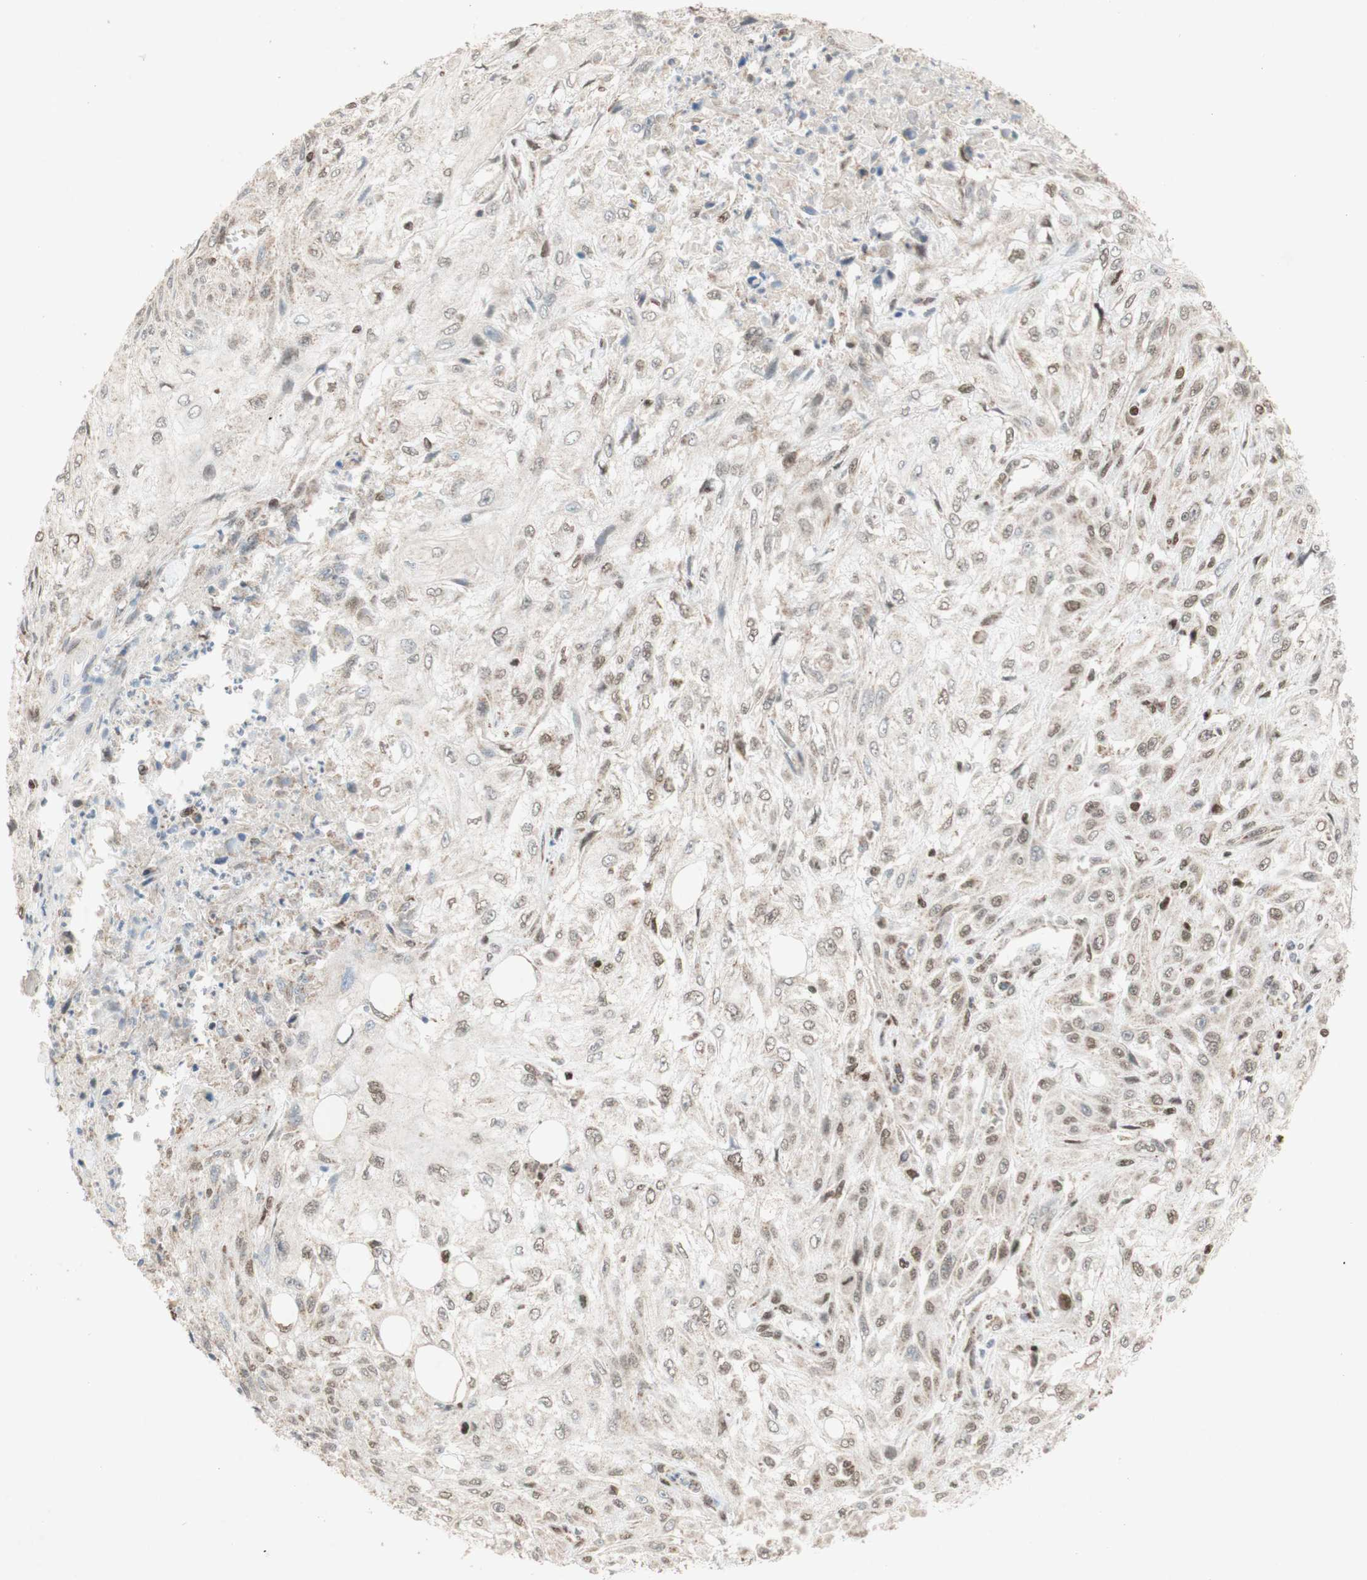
{"staining": {"intensity": "weak", "quantity": "25%-75%", "location": "cytoplasmic/membranous,nuclear"}, "tissue": "skin cancer", "cell_type": "Tumor cells", "image_type": "cancer", "snomed": [{"axis": "morphology", "description": "Squamous cell carcinoma, NOS"}, {"axis": "topography", "description": "Skin"}], "caption": "Protein analysis of squamous cell carcinoma (skin) tissue exhibits weak cytoplasmic/membranous and nuclear positivity in about 25%-75% of tumor cells. (DAB (3,3'-diaminobenzidine) = brown stain, brightfield microscopy at high magnification).", "gene": "DNMT3A", "patient": {"sex": "male", "age": 75}}